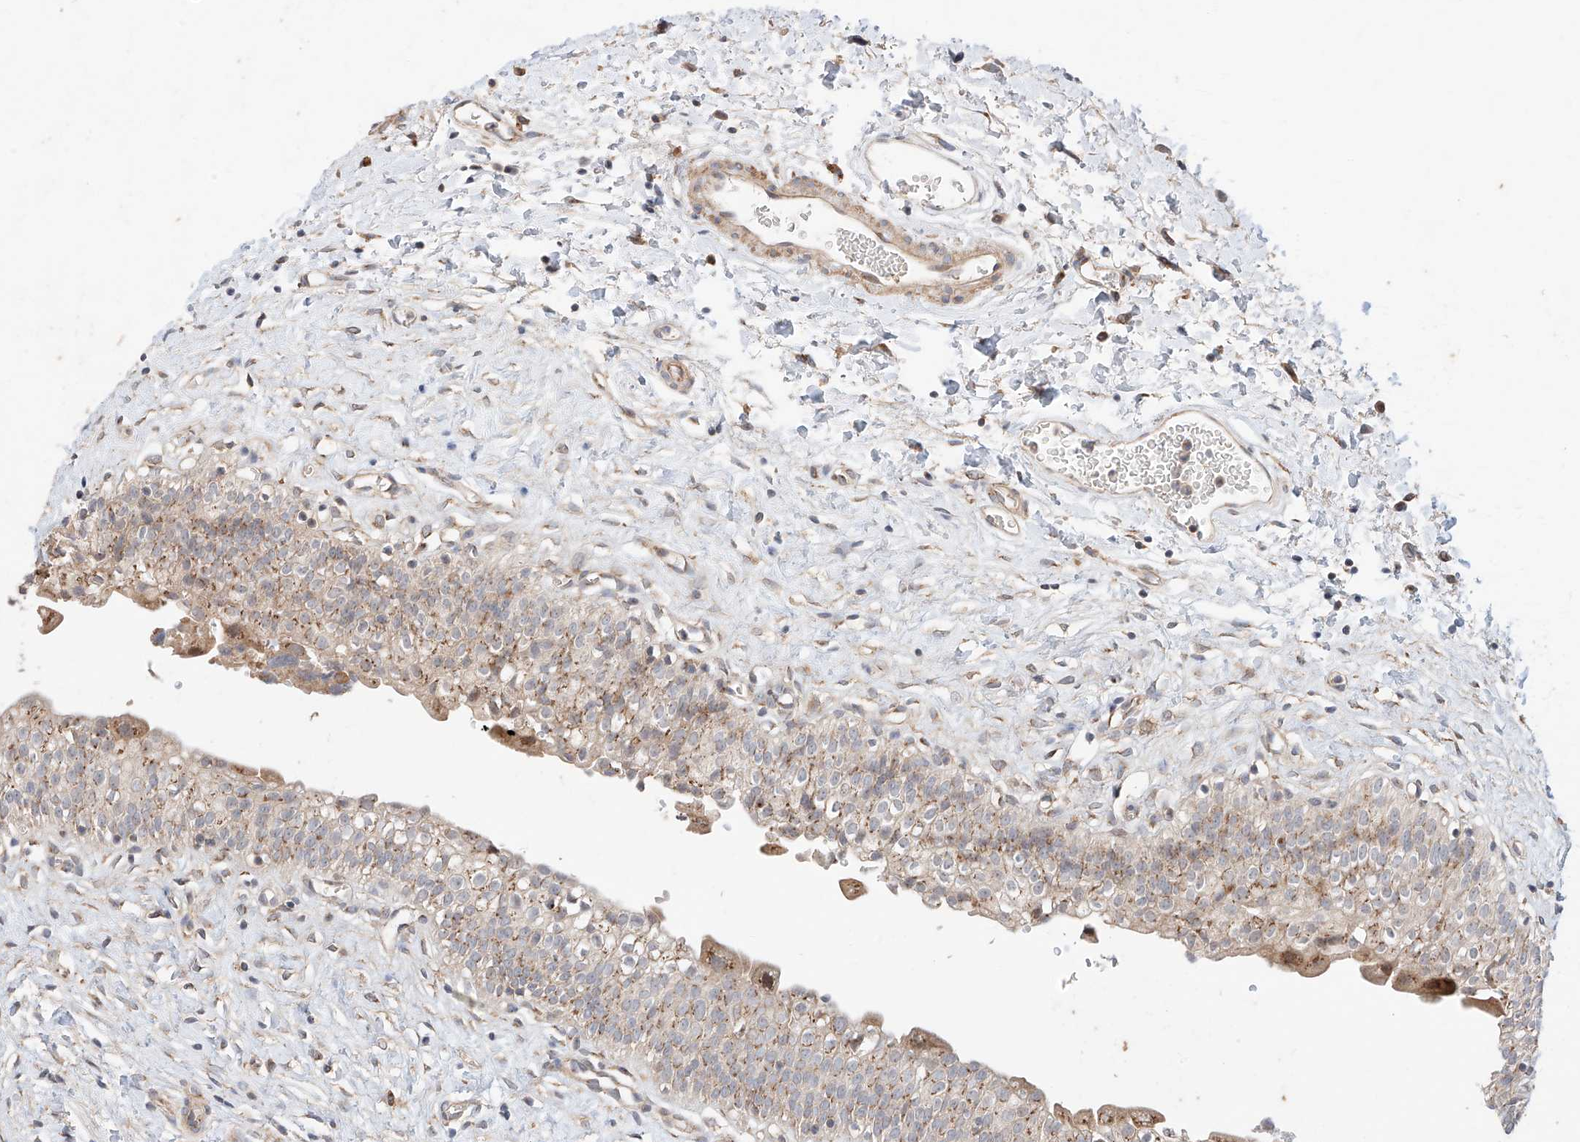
{"staining": {"intensity": "moderate", "quantity": ">75%", "location": "cytoplasmic/membranous"}, "tissue": "urinary bladder", "cell_type": "Urothelial cells", "image_type": "normal", "snomed": [{"axis": "morphology", "description": "Normal tissue, NOS"}, {"axis": "topography", "description": "Urinary bladder"}], "caption": "Immunohistochemistry (IHC) photomicrograph of benign urinary bladder stained for a protein (brown), which demonstrates medium levels of moderate cytoplasmic/membranous expression in about >75% of urothelial cells.", "gene": "MOSPD1", "patient": {"sex": "male", "age": 51}}